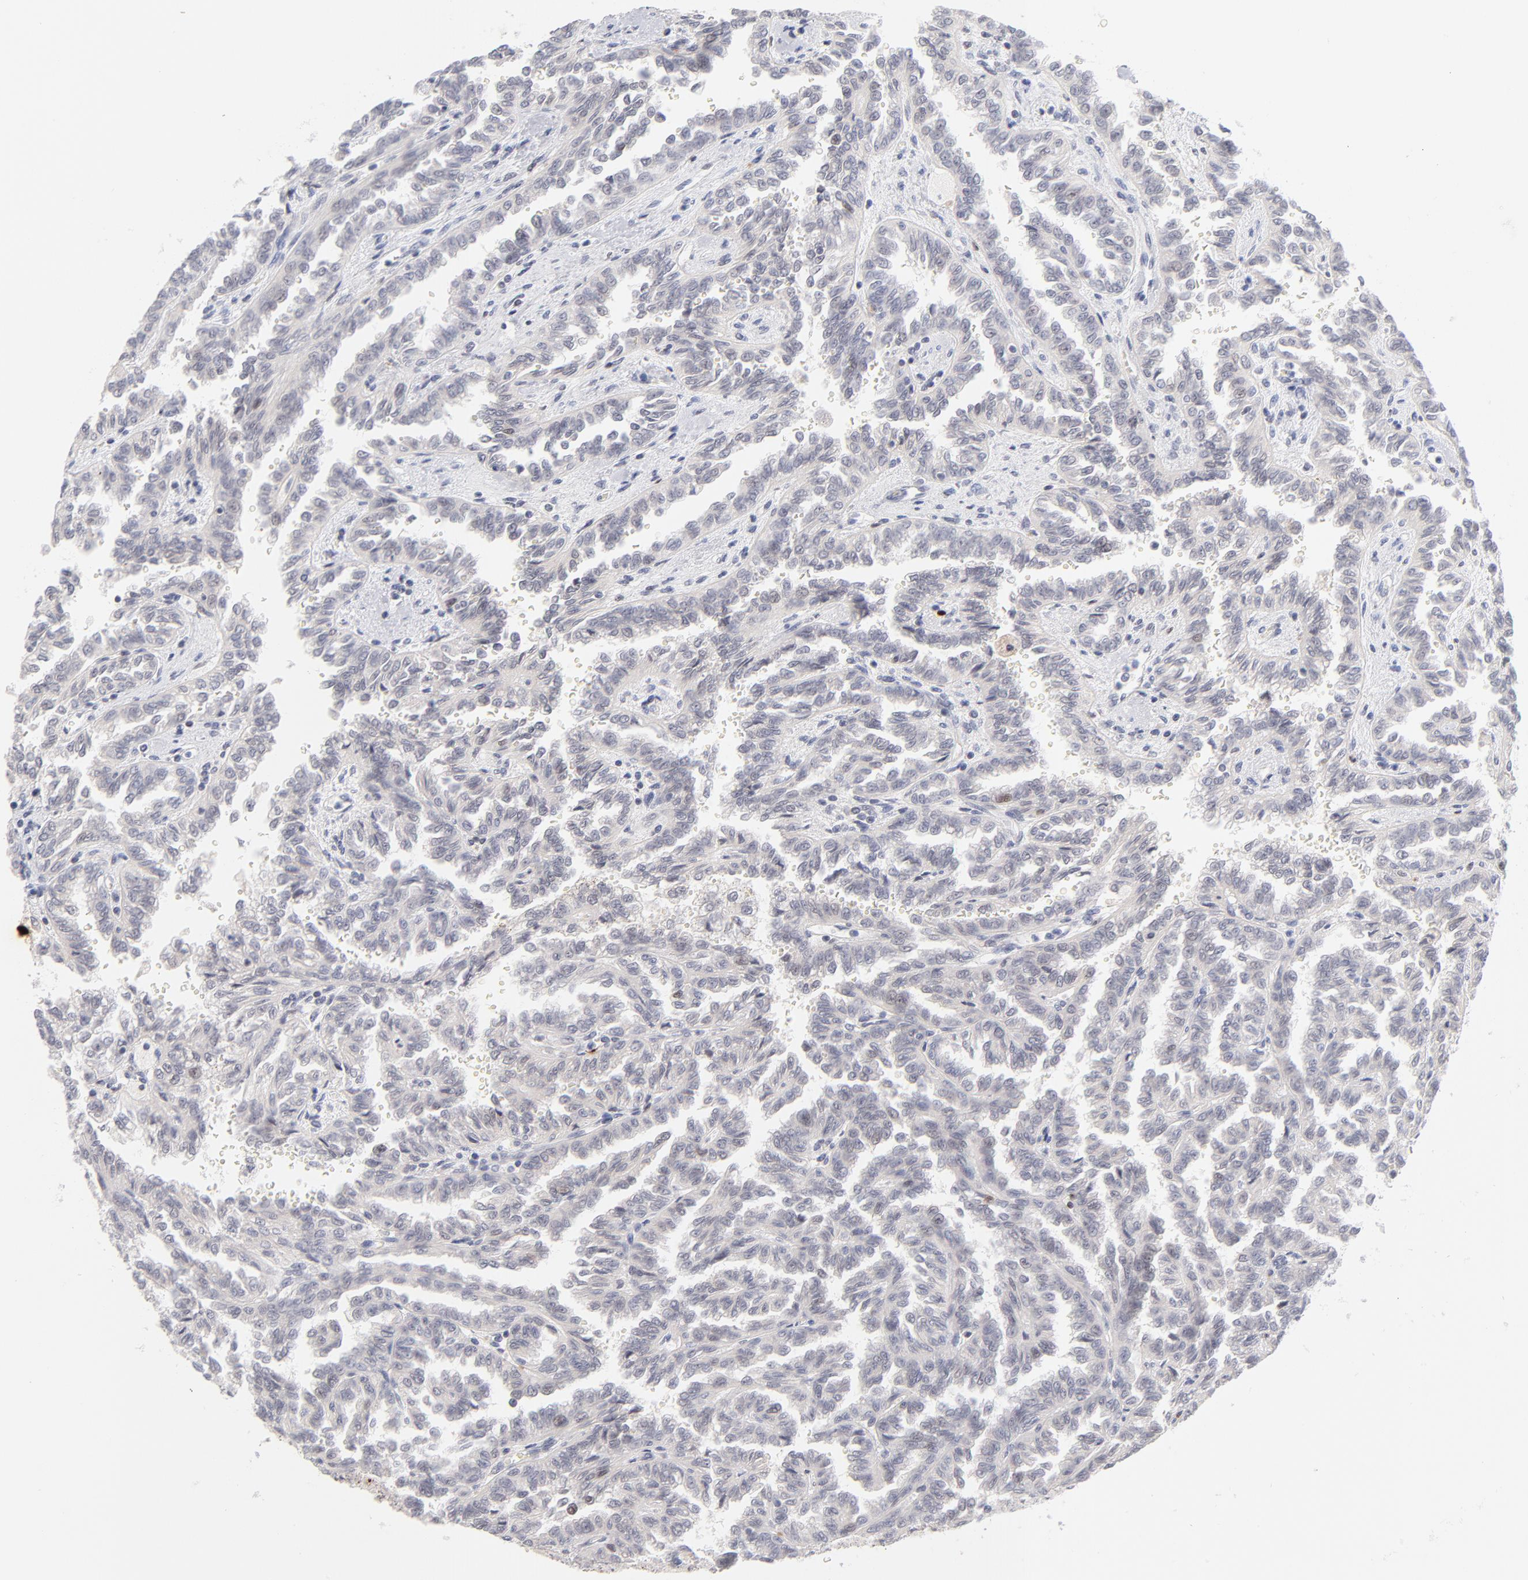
{"staining": {"intensity": "negative", "quantity": "none", "location": "none"}, "tissue": "renal cancer", "cell_type": "Tumor cells", "image_type": "cancer", "snomed": [{"axis": "morphology", "description": "Inflammation, NOS"}, {"axis": "morphology", "description": "Adenocarcinoma, NOS"}, {"axis": "topography", "description": "Kidney"}], "caption": "Renal cancer (adenocarcinoma) was stained to show a protein in brown. There is no significant expression in tumor cells. (DAB (3,3'-diaminobenzidine) immunohistochemistry (IHC) visualized using brightfield microscopy, high magnification).", "gene": "PARP1", "patient": {"sex": "male", "age": 68}}